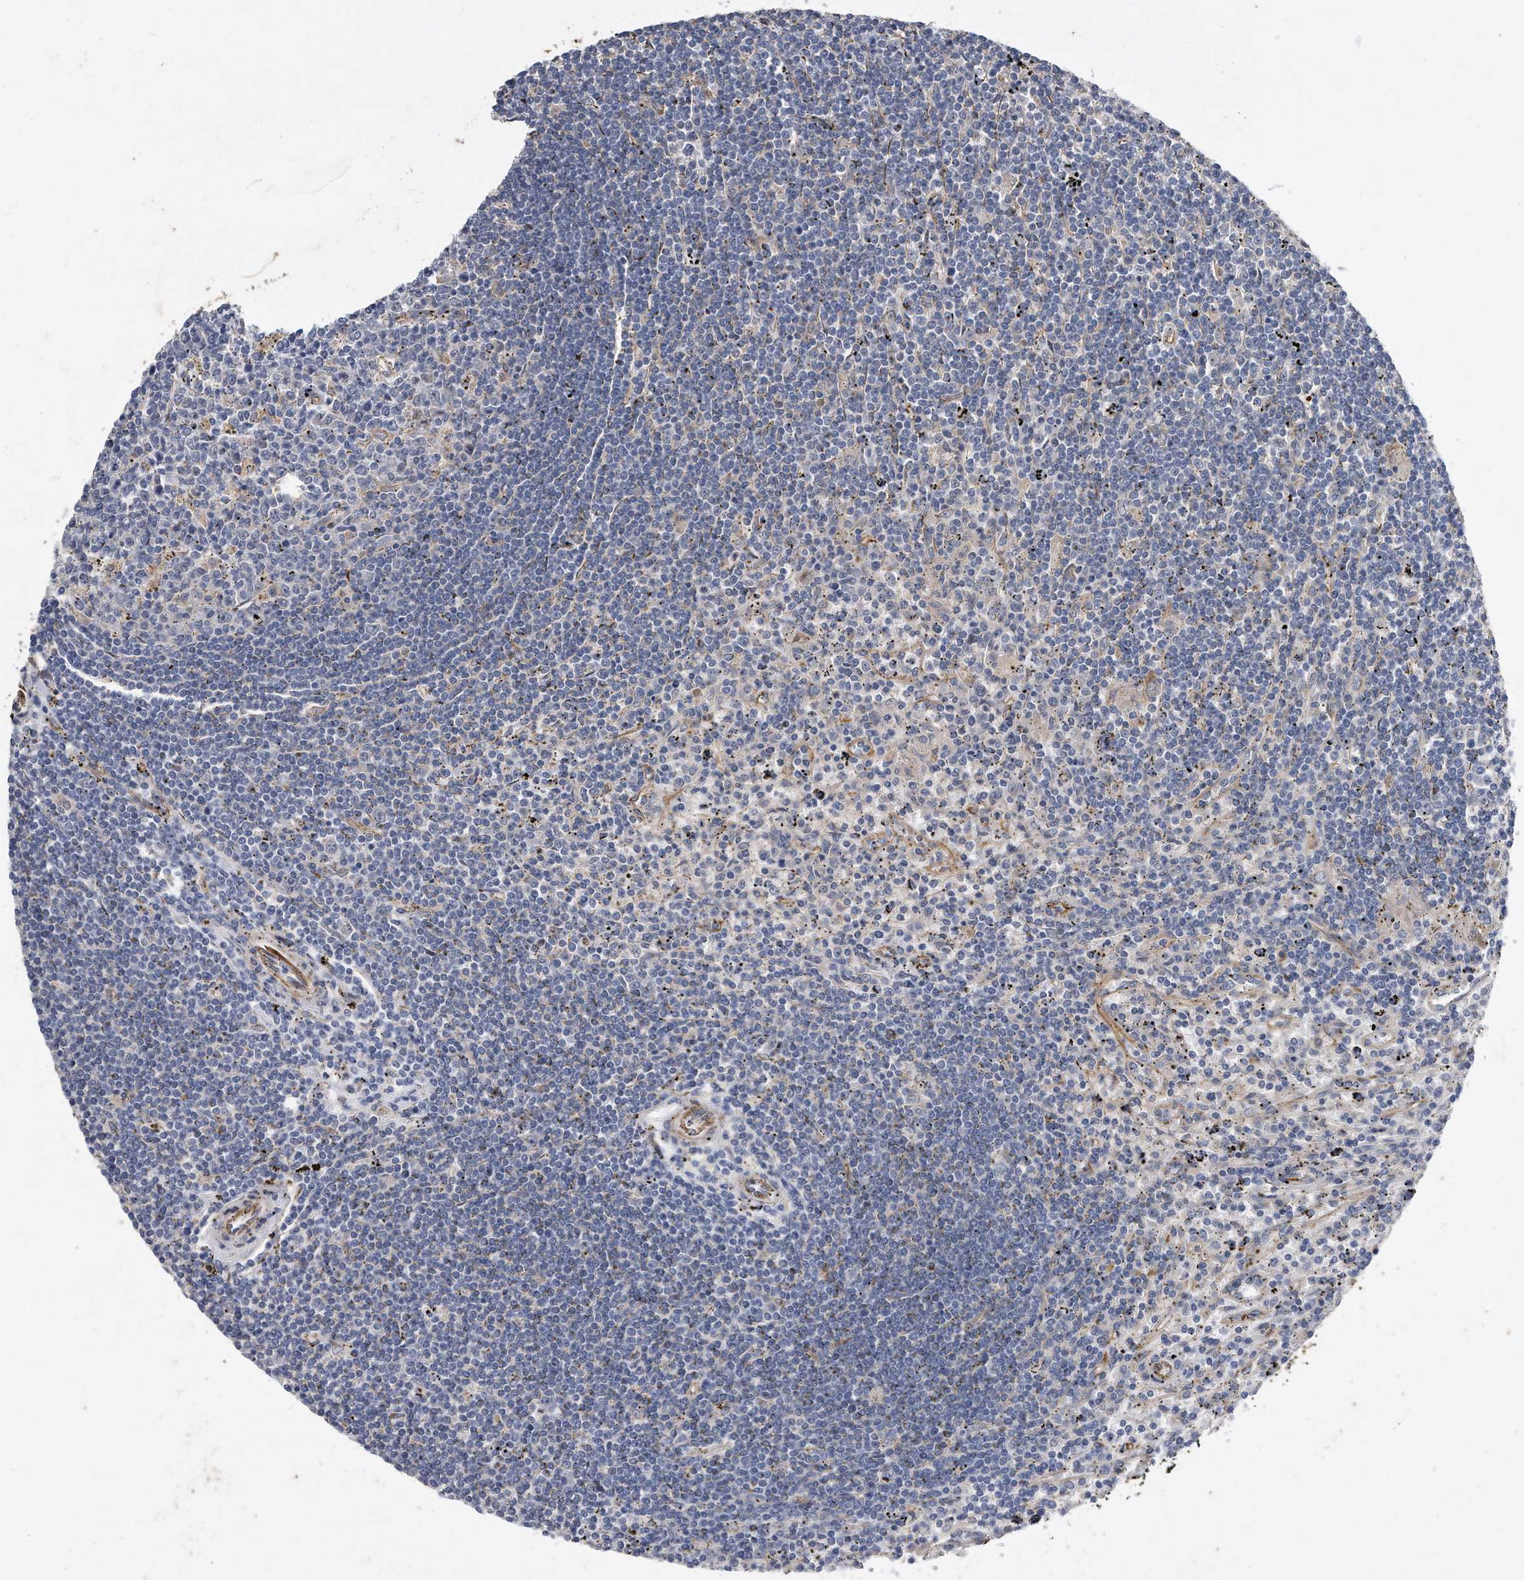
{"staining": {"intensity": "negative", "quantity": "none", "location": "none"}, "tissue": "lymphoma", "cell_type": "Tumor cells", "image_type": "cancer", "snomed": [{"axis": "morphology", "description": "Malignant lymphoma, non-Hodgkin's type, Low grade"}, {"axis": "topography", "description": "Spleen"}], "caption": "Tumor cells are negative for brown protein staining in low-grade malignant lymphoma, non-Hodgkin's type.", "gene": "GPC1", "patient": {"sex": "male", "age": 76}}